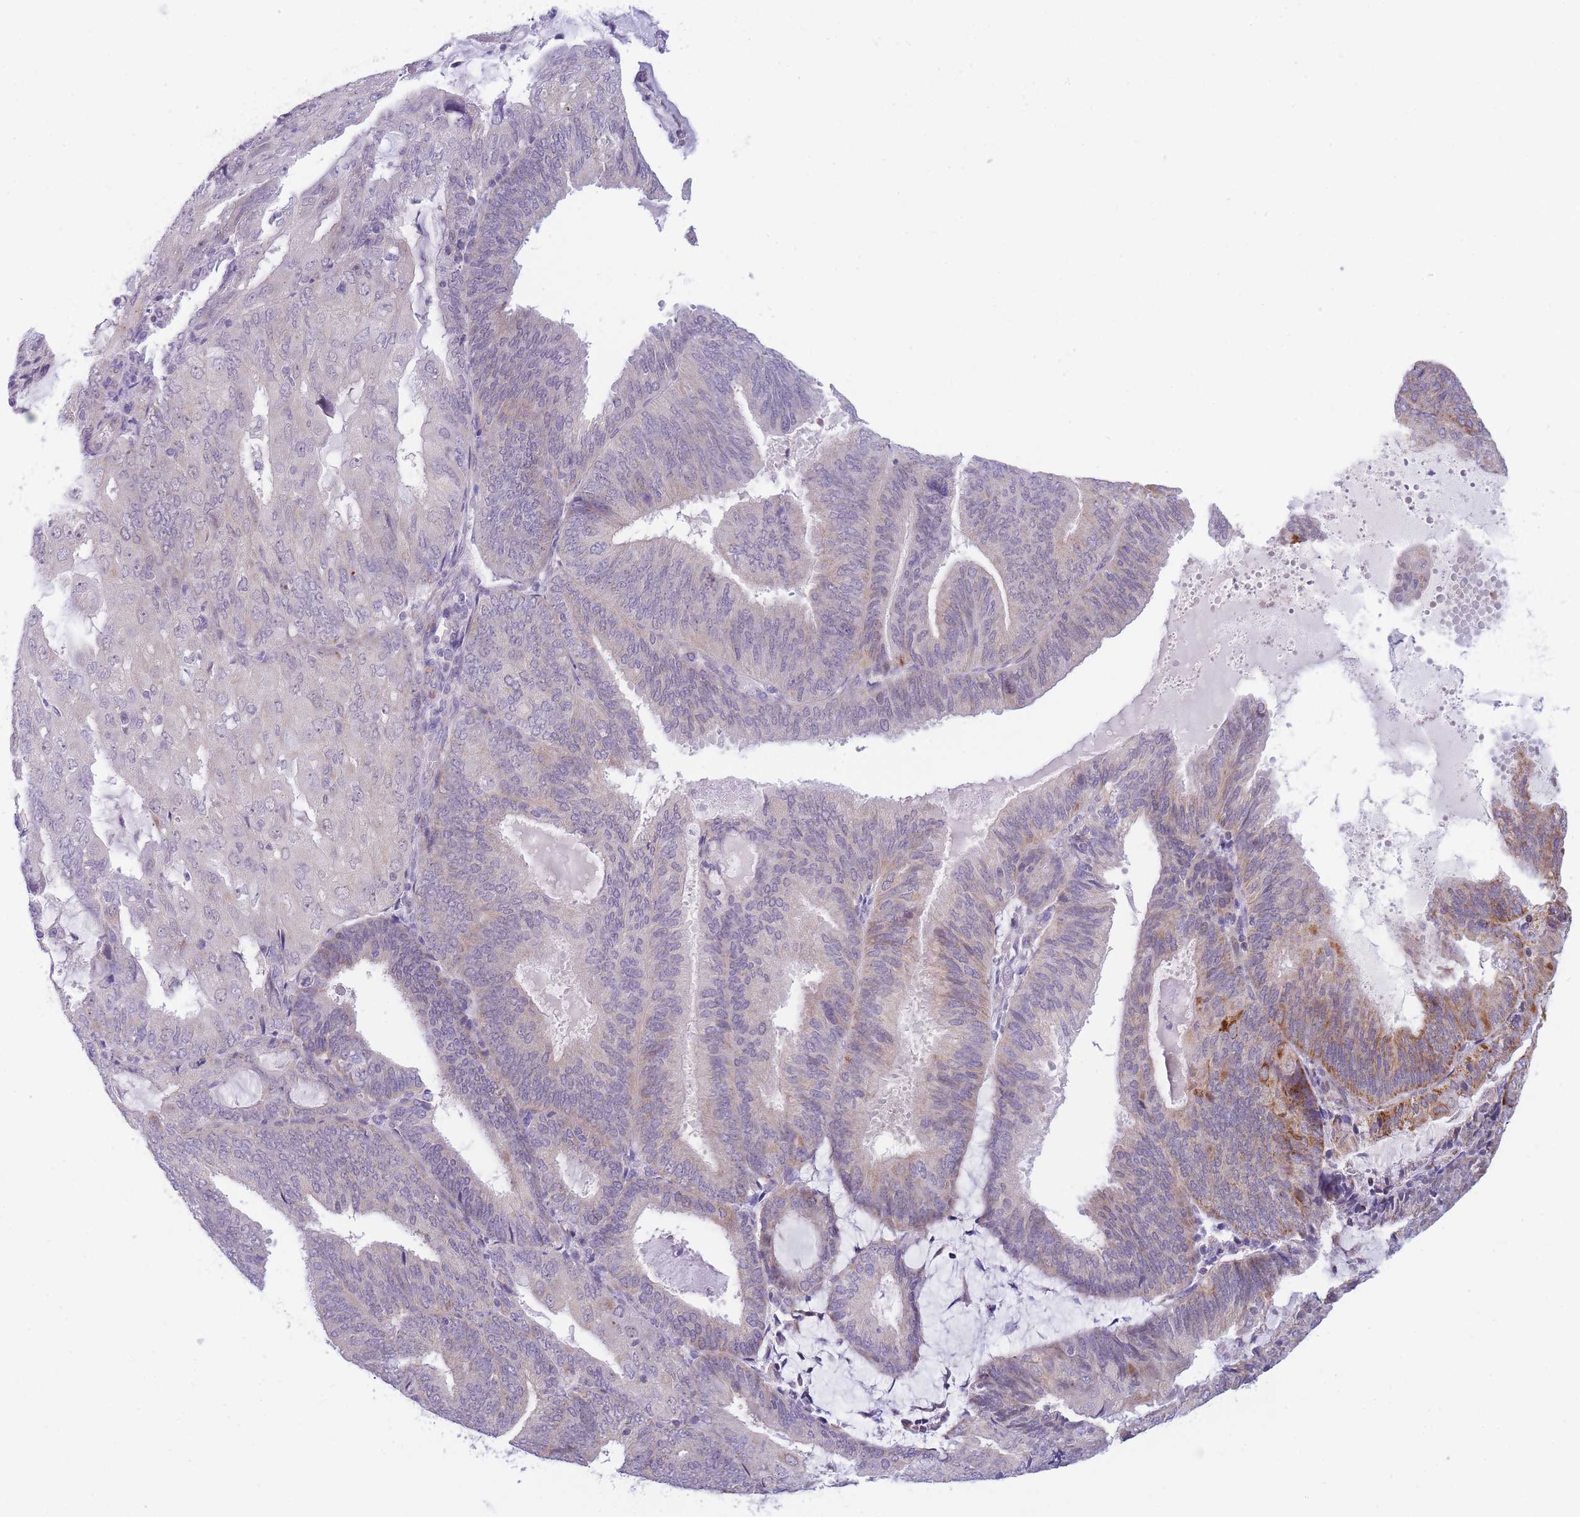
{"staining": {"intensity": "strong", "quantity": "<25%", "location": "cytoplasmic/membranous"}, "tissue": "endometrial cancer", "cell_type": "Tumor cells", "image_type": "cancer", "snomed": [{"axis": "morphology", "description": "Adenocarcinoma, NOS"}, {"axis": "topography", "description": "Endometrium"}], "caption": "Protein positivity by immunohistochemistry demonstrates strong cytoplasmic/membranous staining in about <25% of tumor cells in adenocarcinoma (endometrial).", "gene": "DDX49", "patient": {"sex": "female", "age": 81}}